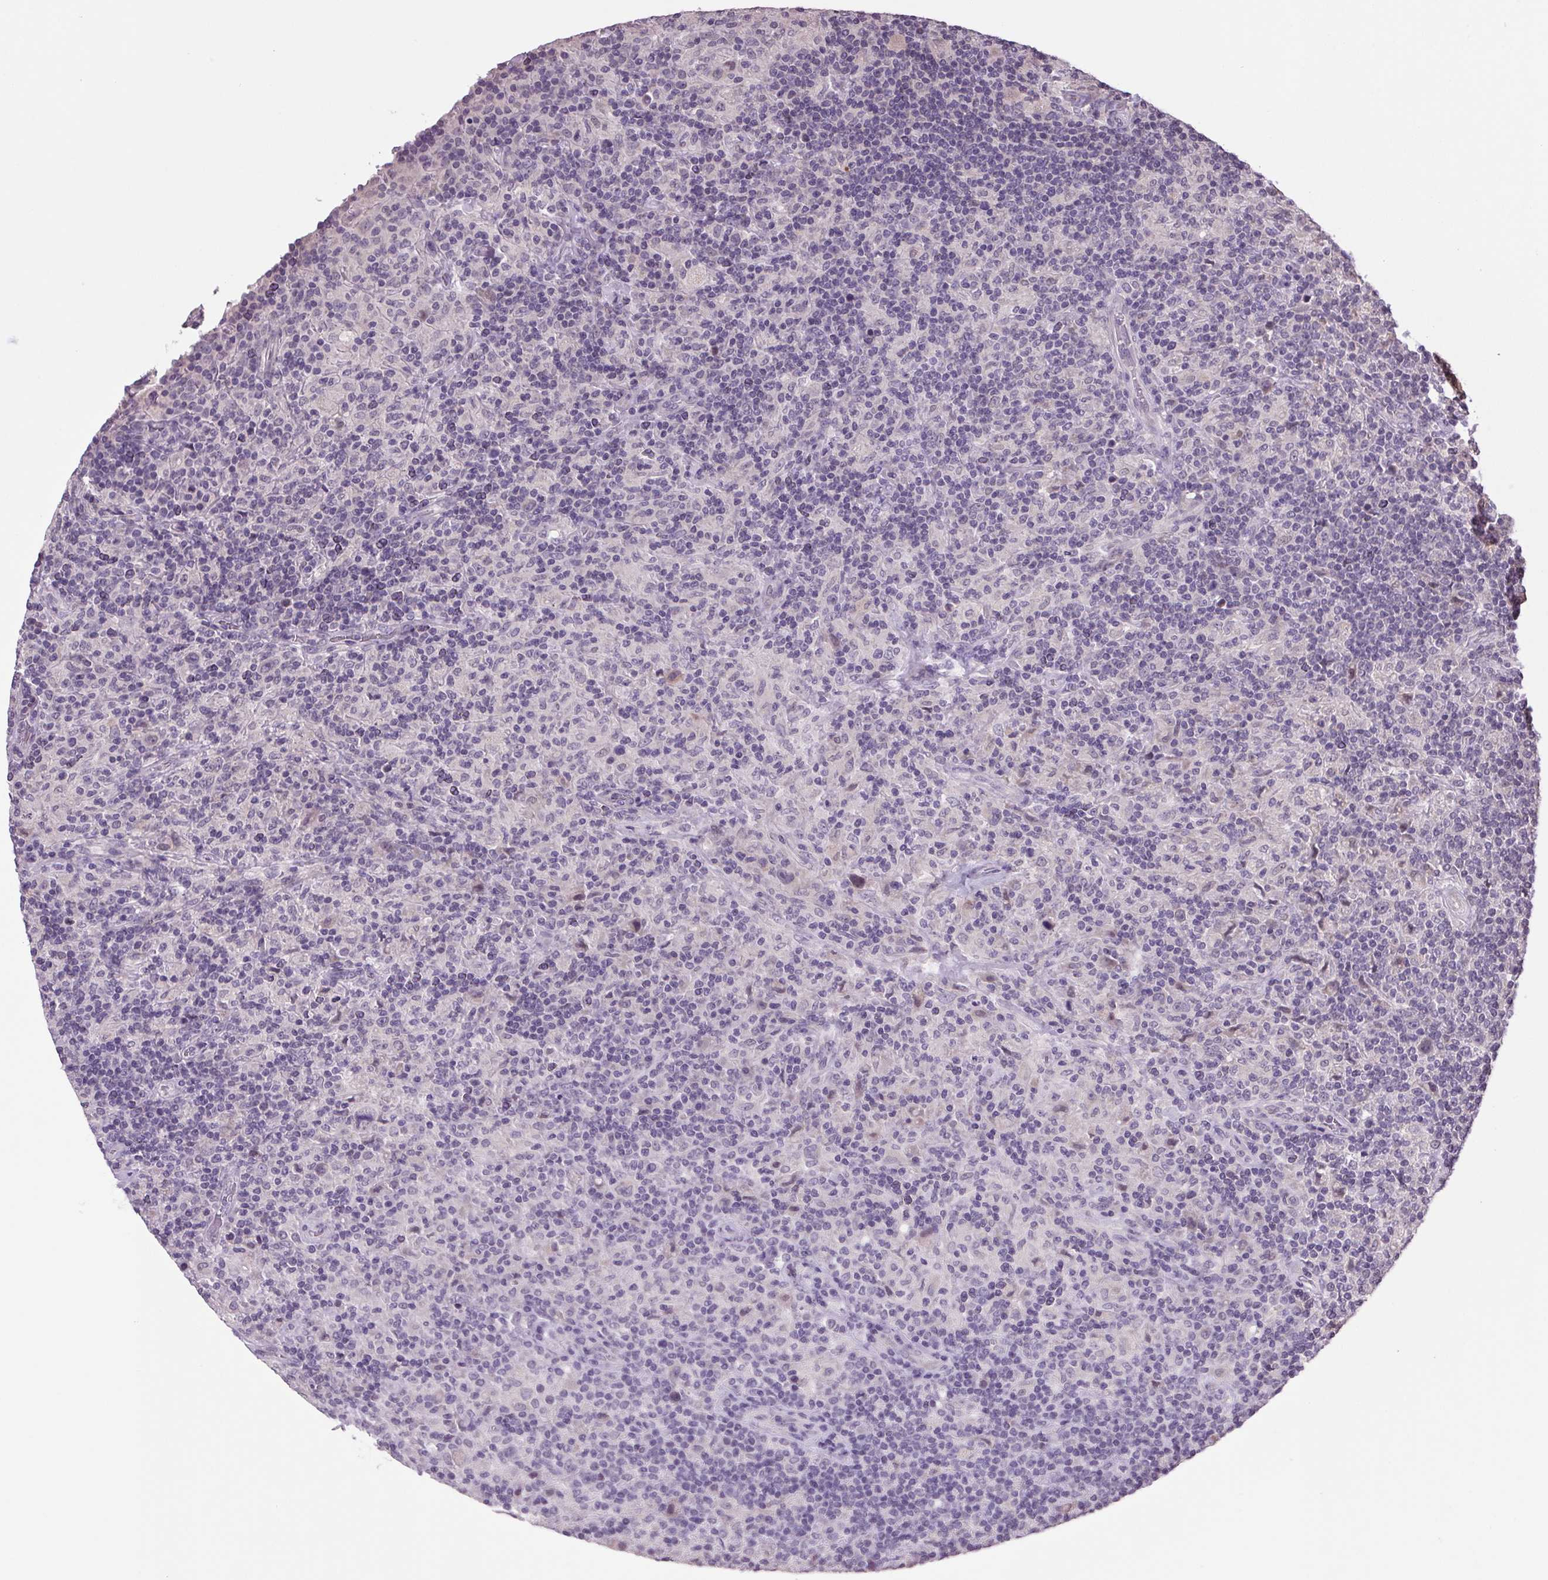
{"staining": {"intensity": "weak", "quantity": "<25%", "location": "nuclear"}, "tissue": "lymphoma", "cell_type": "Tumor cells", "image_type": "cancer", "snomed": [{"axis": "morphology", "description": "Hodgkin's disease, NOS"}, {"axis": "topography", "description": "Lymph node"}], "caption": "The IHC micrograph has no significant expression in tumor cells of lymphoma tissue.", "gene": "VWA3B", "patient": {"sex": "male", "age": 70}}